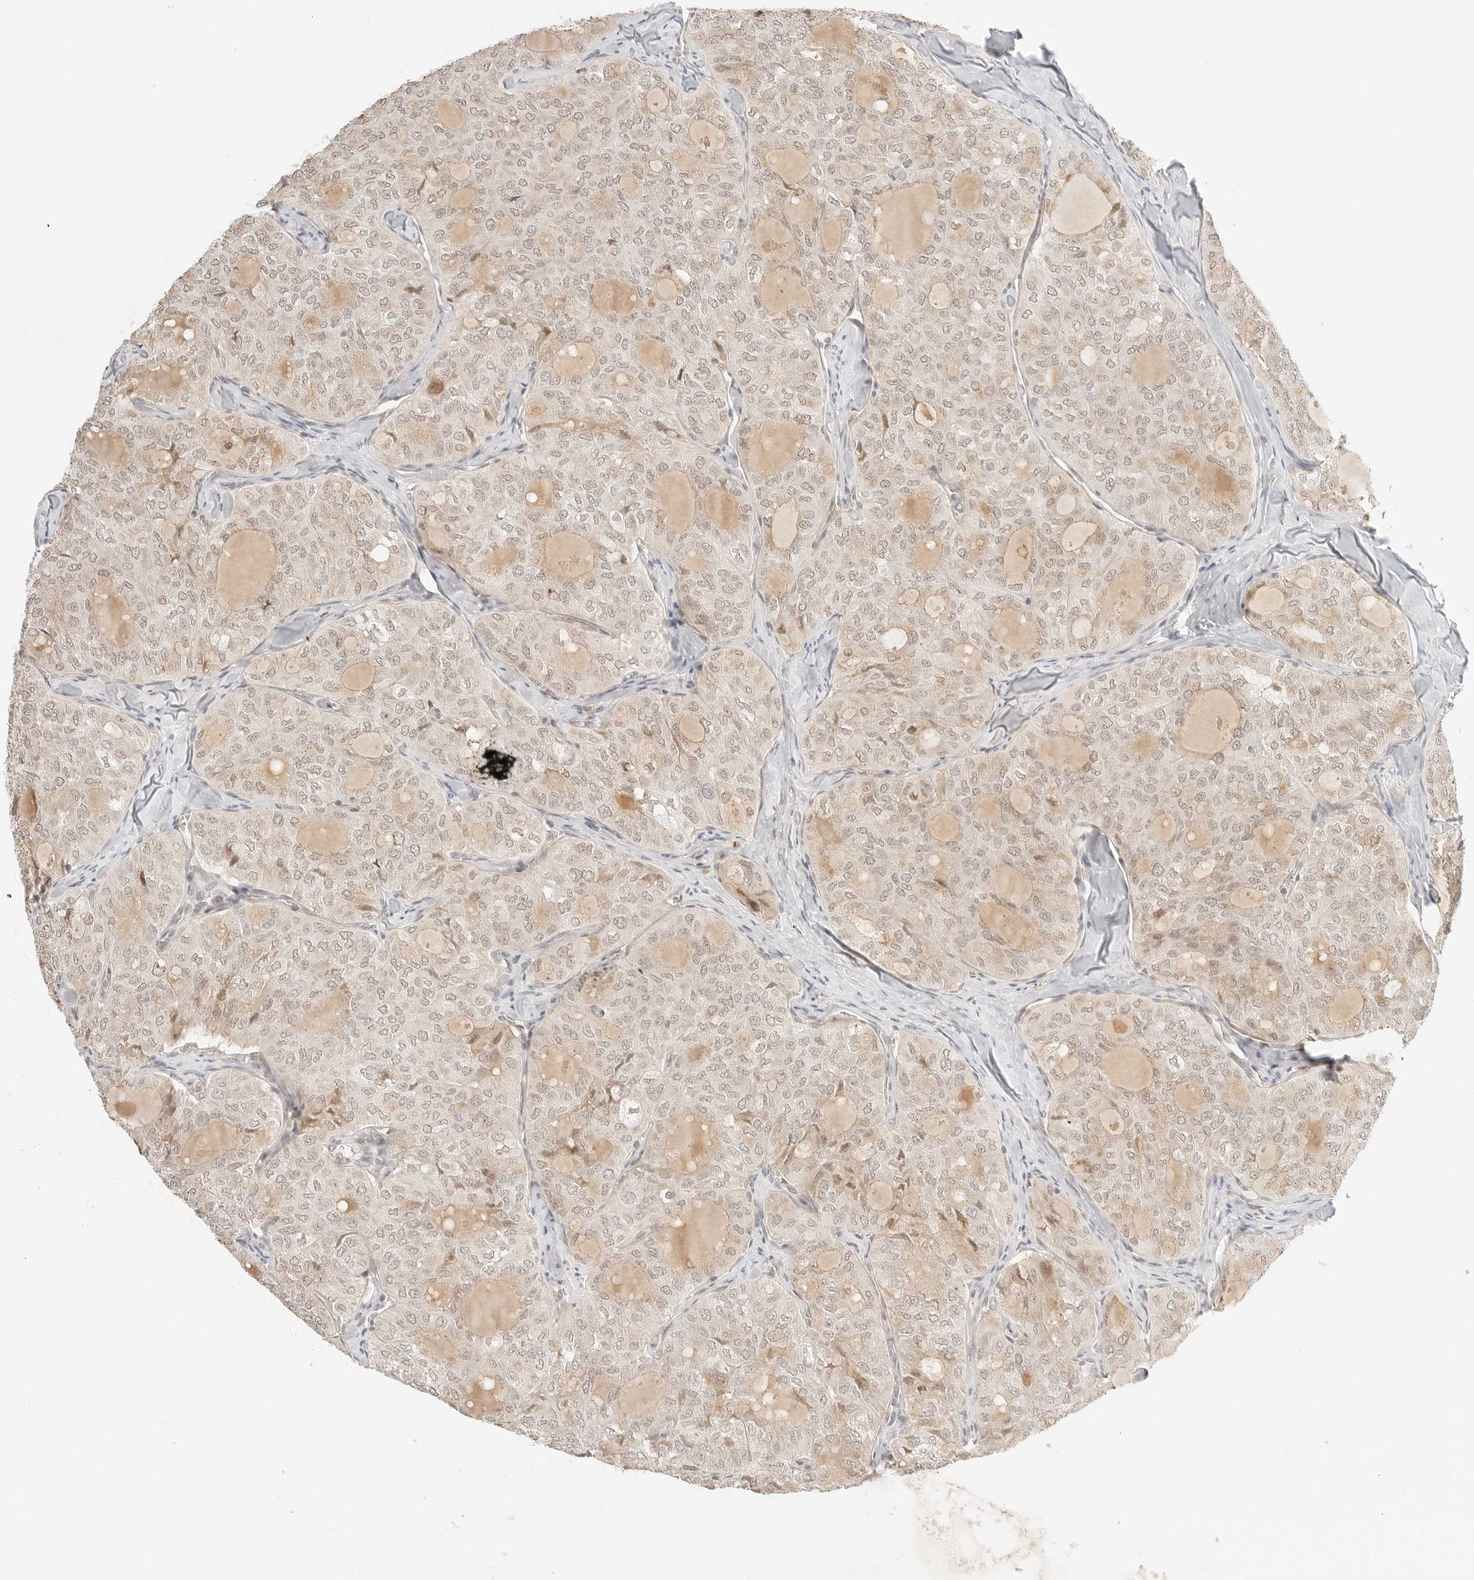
{"staining": {"intensity": "weak", "quantity": ">75%", "location": "cytoplasmic/membranous,nuclear"}, "tissue": "thyroid cancer", "cell_type": "Tumor cells", "image_type": "cancer", "snomed": [{"axis": "morphology", "description": "Follicular adenoma carcinoma, NOS"}, {"axis": "topography", "description": "Thyroid gland"}], "caption": "Human follicular adenoma carcinoma (thyroid) stained with a protein marker shows weak staining in tumor cells.", "gene": "RPS6KL1", "patient": {"sex": "male", "age": 75}}